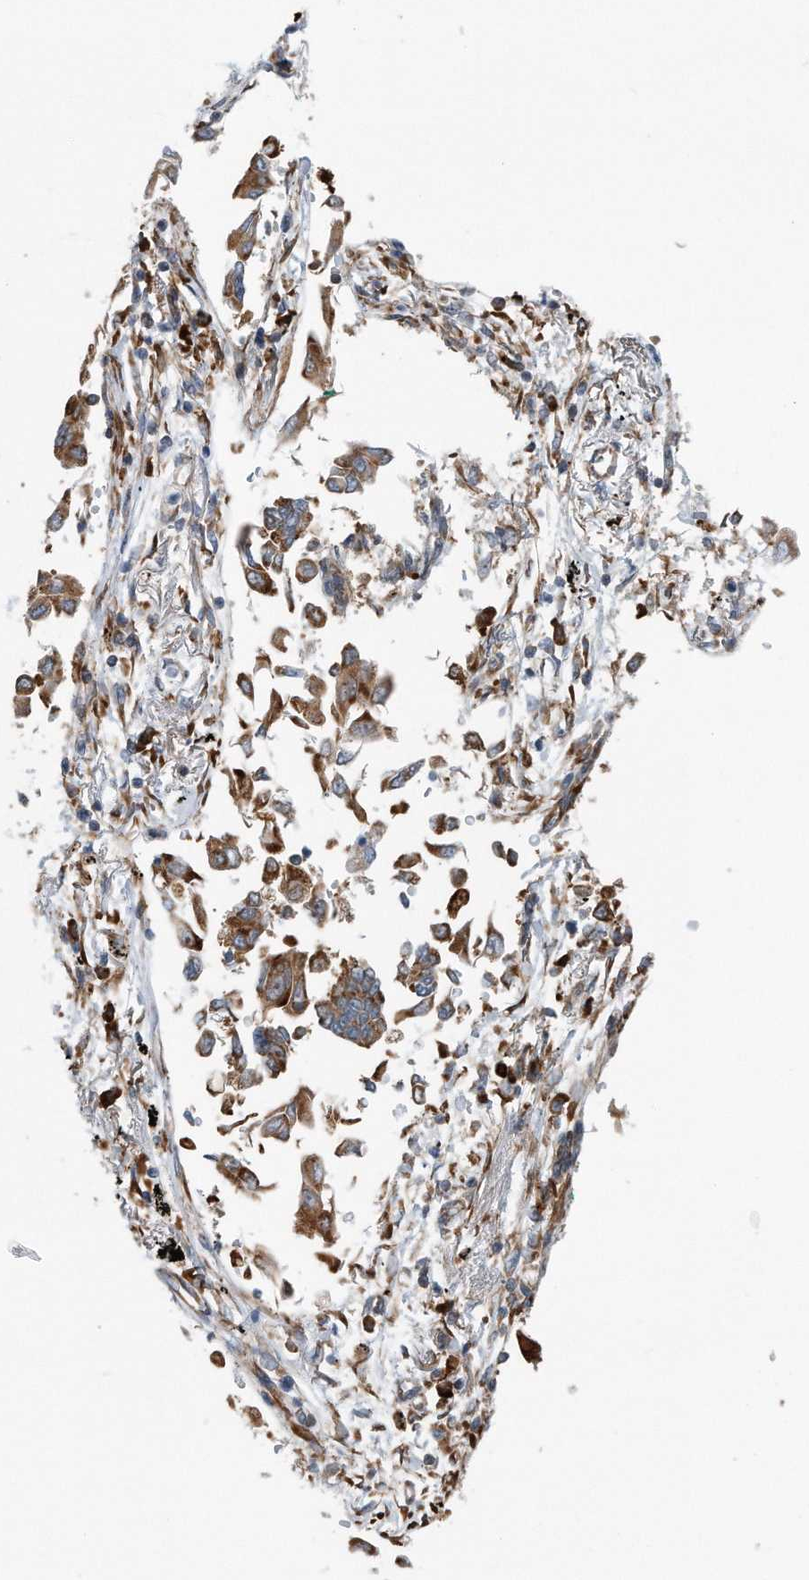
{"staining": {"intensity": "strong", "quantity": ">75%", "location": "cytoplasmic/membranous"}, "tissue": "lung cancer", "cell_type": "Tumor cells", "image_type": "cancer", "snomed": [{"axis": "morphology", "description": "Adenocarcinoma, NOS"}, {"axis": "topography", "description": "Lung"}], "caption": "Protein analysis of adenocarcinoma (lung) tissue displays strong cytoplasmic/membranous staining in approximately >75% of tumor cells.", "gene": "RPL26L1", "patient": {"sex": "female", "age": 67}}